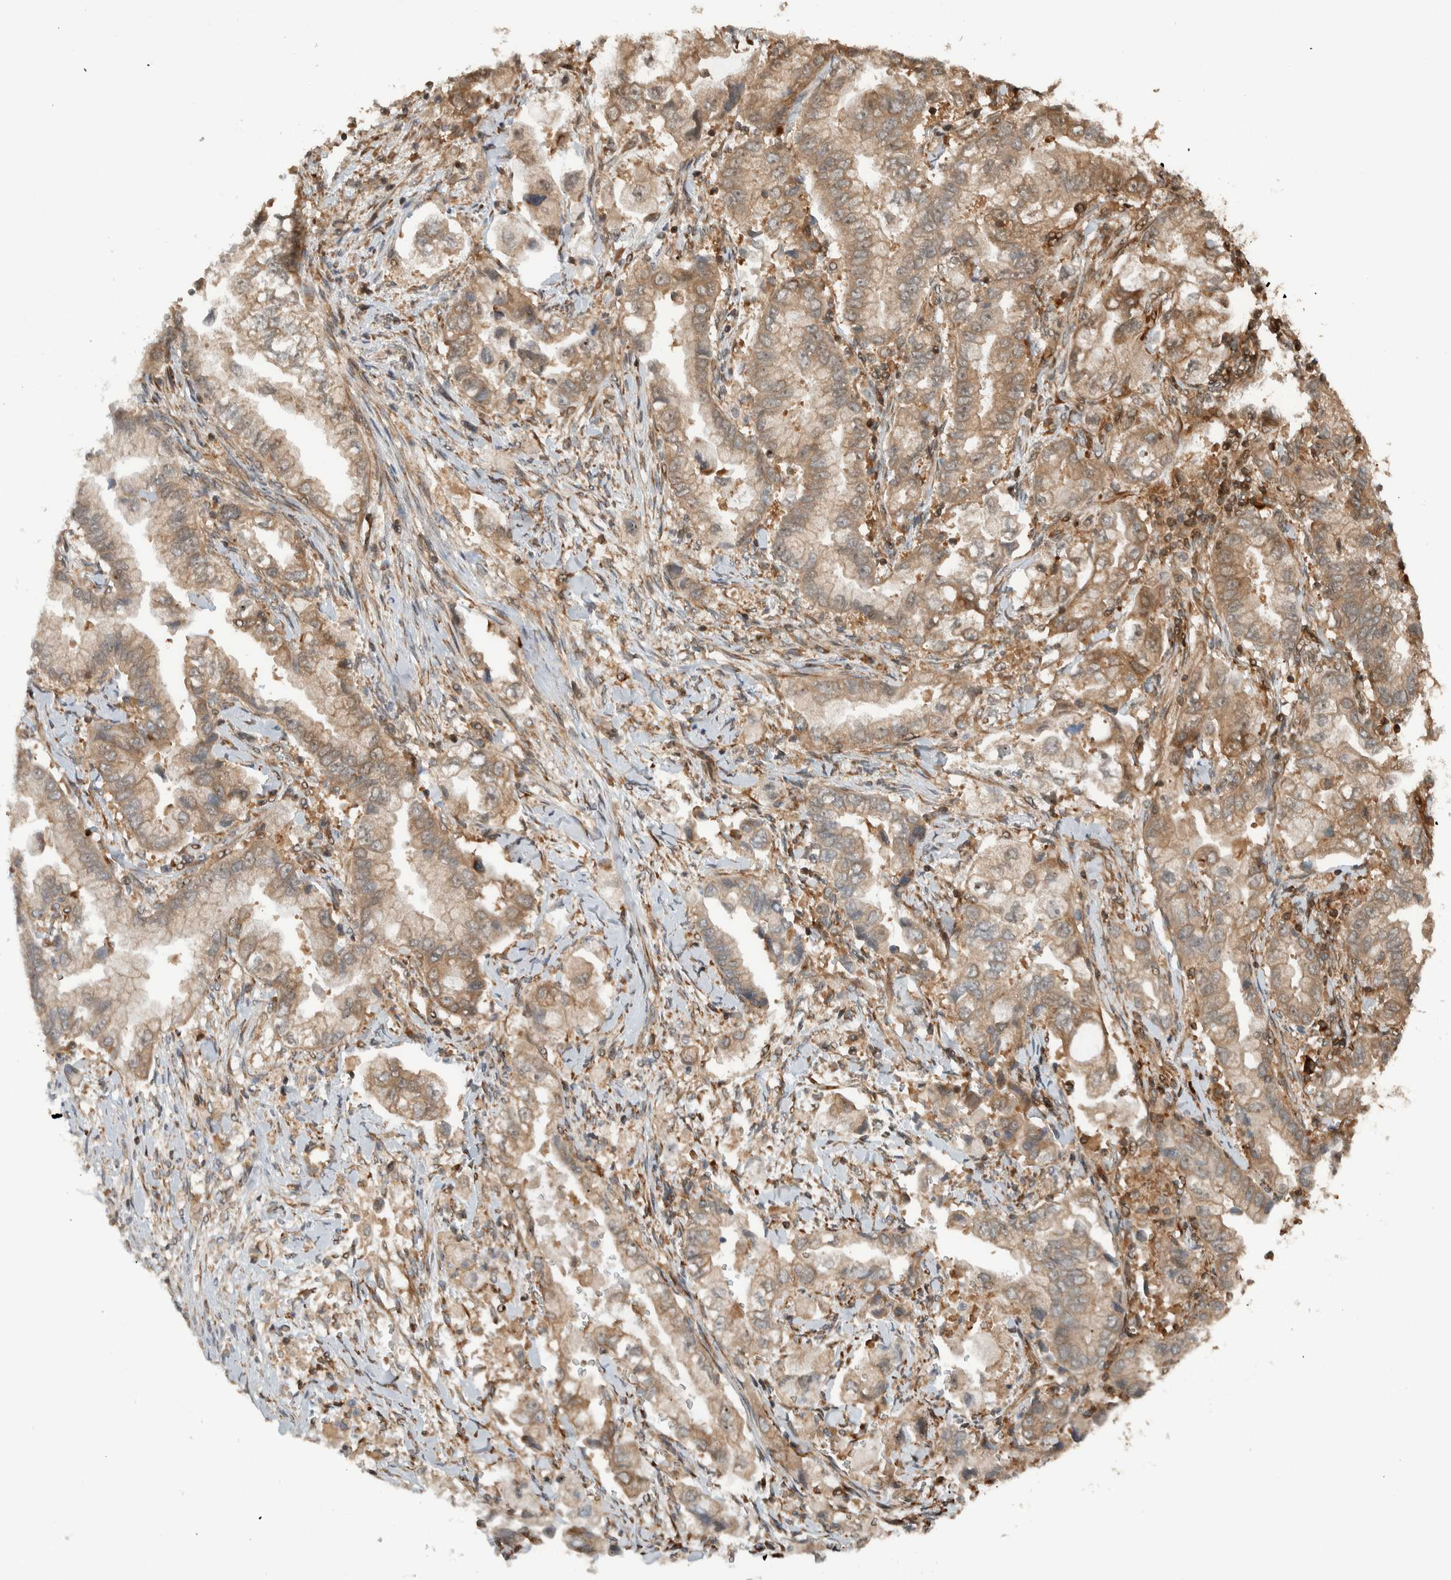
{"staining": {"intensity": "moderate", "quantity": ">75%", "location": "cytoplasmic/membranous"}, "tissue": "stomach cancer", "cell_type": "Tumor cells", "image_type": "cancer", "snomed": [{"axis": "morphology", "description": "Normal tissue, NOS"}, {"axis": "morphology", "description": "Adenocarcinoma, NOS"}, {"axis": "topography", "description": "Stomach"}], "caption": "A brown stain labels moderate cytoplasmic/membranous positivity of a protein in adenocarcinoma (stomach) tumor cells. (IHC, brightfield microscopy, high magnification).", "gene": "CNTROB", "patient": {"sex": "male", "age": 62}}